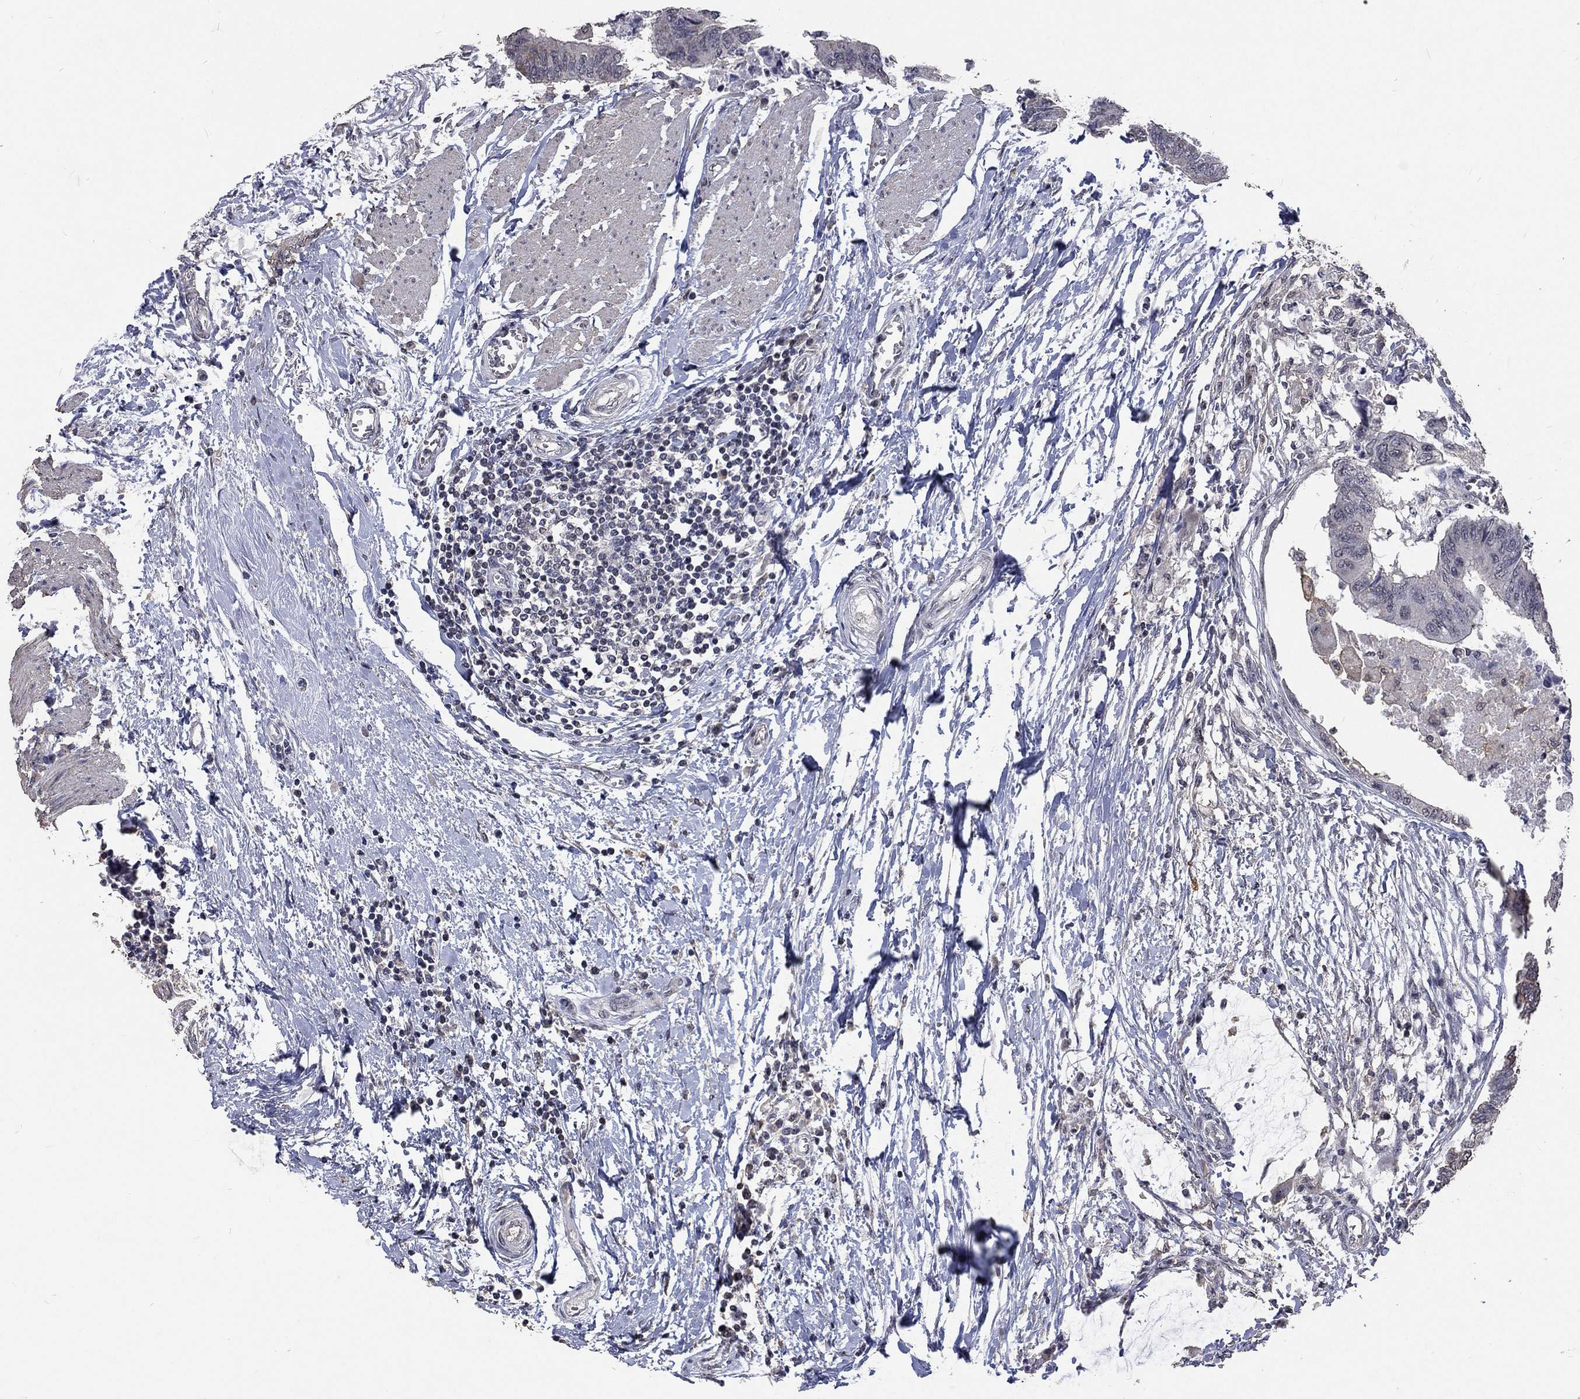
{"staining": {"intensity": "negative", "quantity": "none", "location": "none"}, "tissue": "colorectal cancer", "cell_type": "Tumor cells", "image_type": "cancer", "snomed": [{"axis": "morphology", "description": "Normal tissue, NOS"}, {"axis": "morphology", "description": "Adenocarcinoma, NOS"}, {"axis": "topography", "description": "Rectum"}, {"axis": "topography", "description": "Peripheral nerve tissue"}], "caption": "Human colorectal cancer stained for a protein using IHC reveals no staining in tumor cells.", "gene": "SPATA33", "patient": {"sex": "male", "age": 92}}